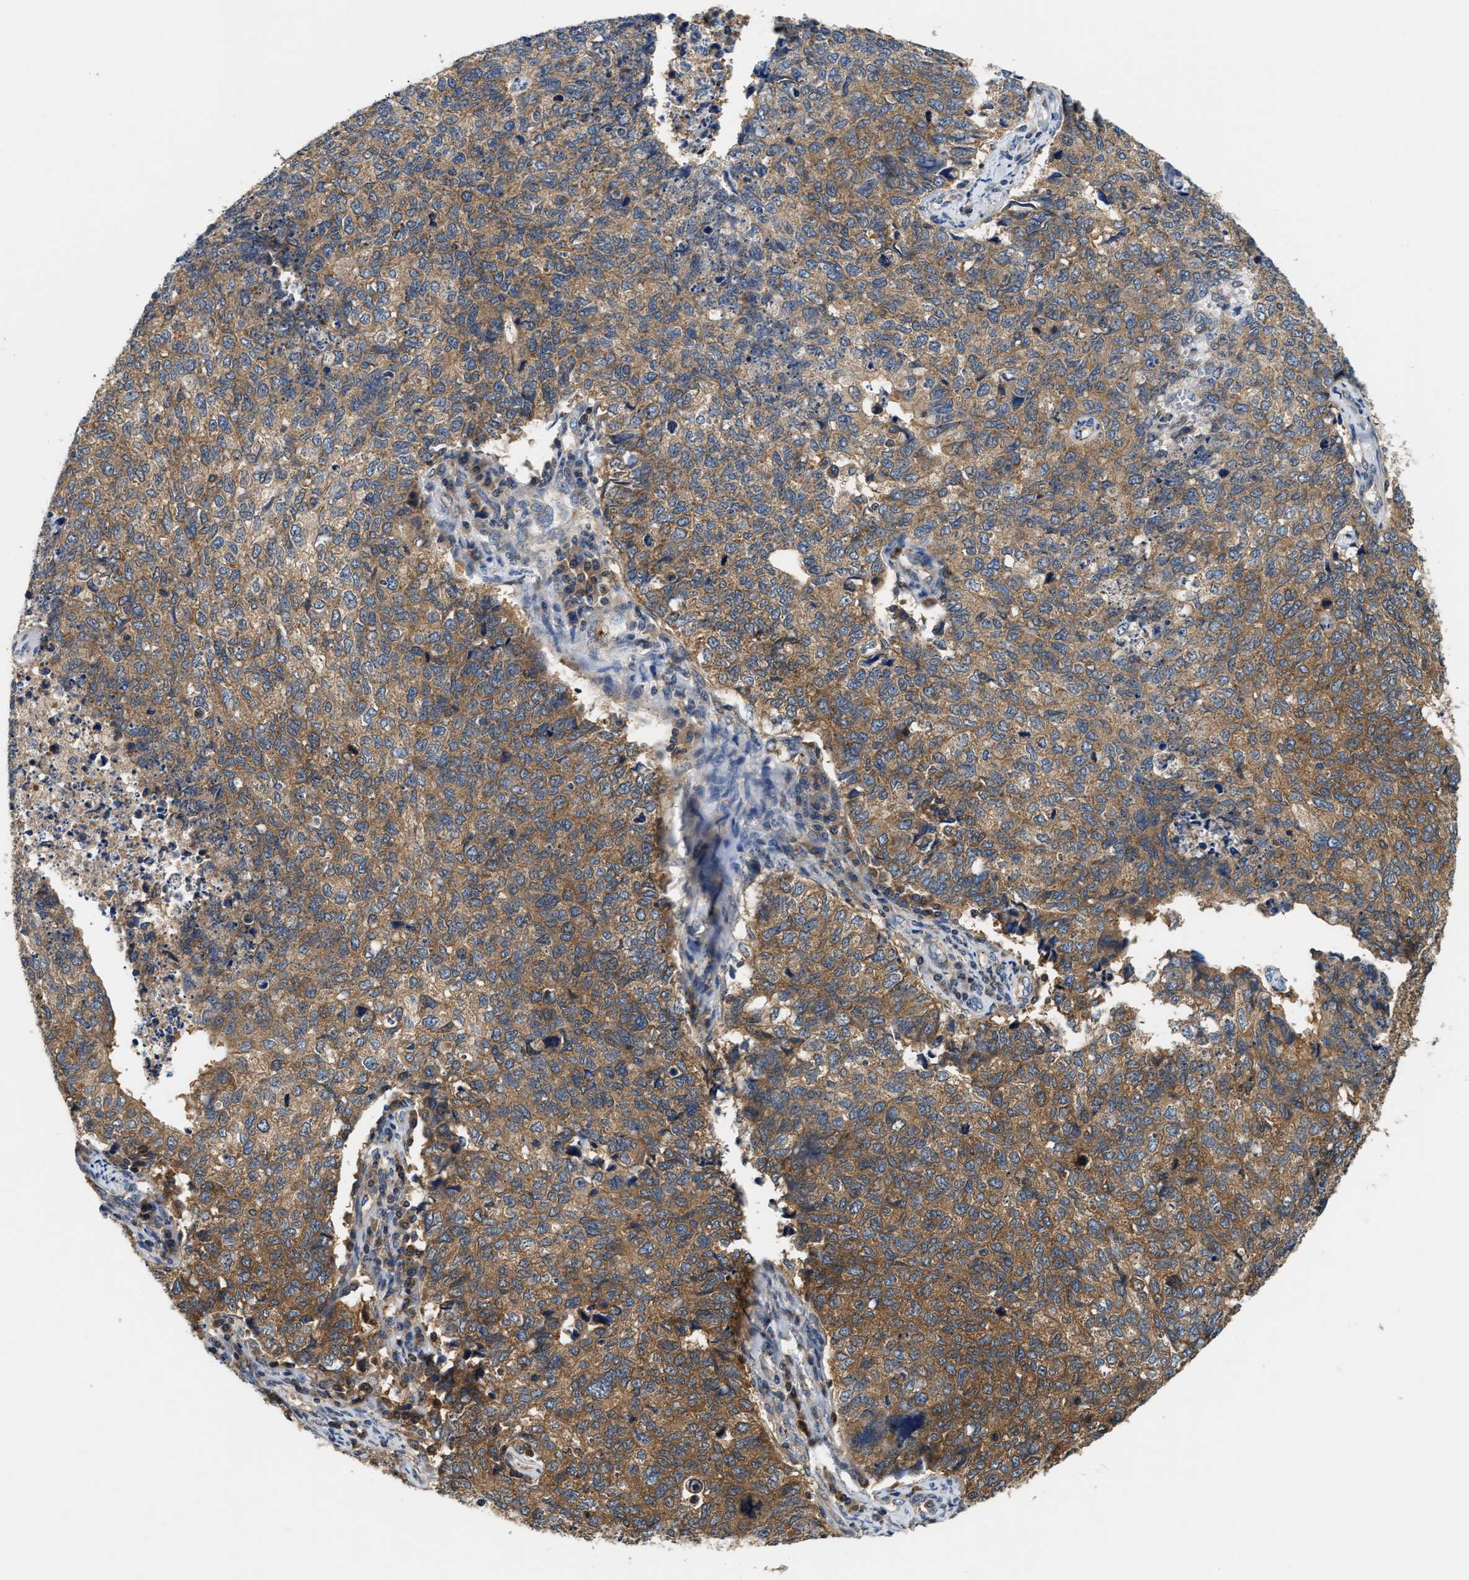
{"staining": {"intensity": "moderate", "quantity": ">75%", "location": "cytoplasmic/membranous"}, "tissue": "cervical cancer", "cell_type": "Tumor cells", "image_type": "cancer", "snomed": [{"axis": "morphology", "description": "Squamous cell carcinoma, NOS"}, {"axis": "topography", "description": "Cervix"}], "caption": "IHC histopathology image of squamous cell carcinoma (cervical) stained for a protein (brown), which demonstrates medium levels of moderate cytoplasmic/membranous staining in approximately >75% of tumor cells.", "gene": "CCM2", "patient": {"sex": "female", "age": 63}}